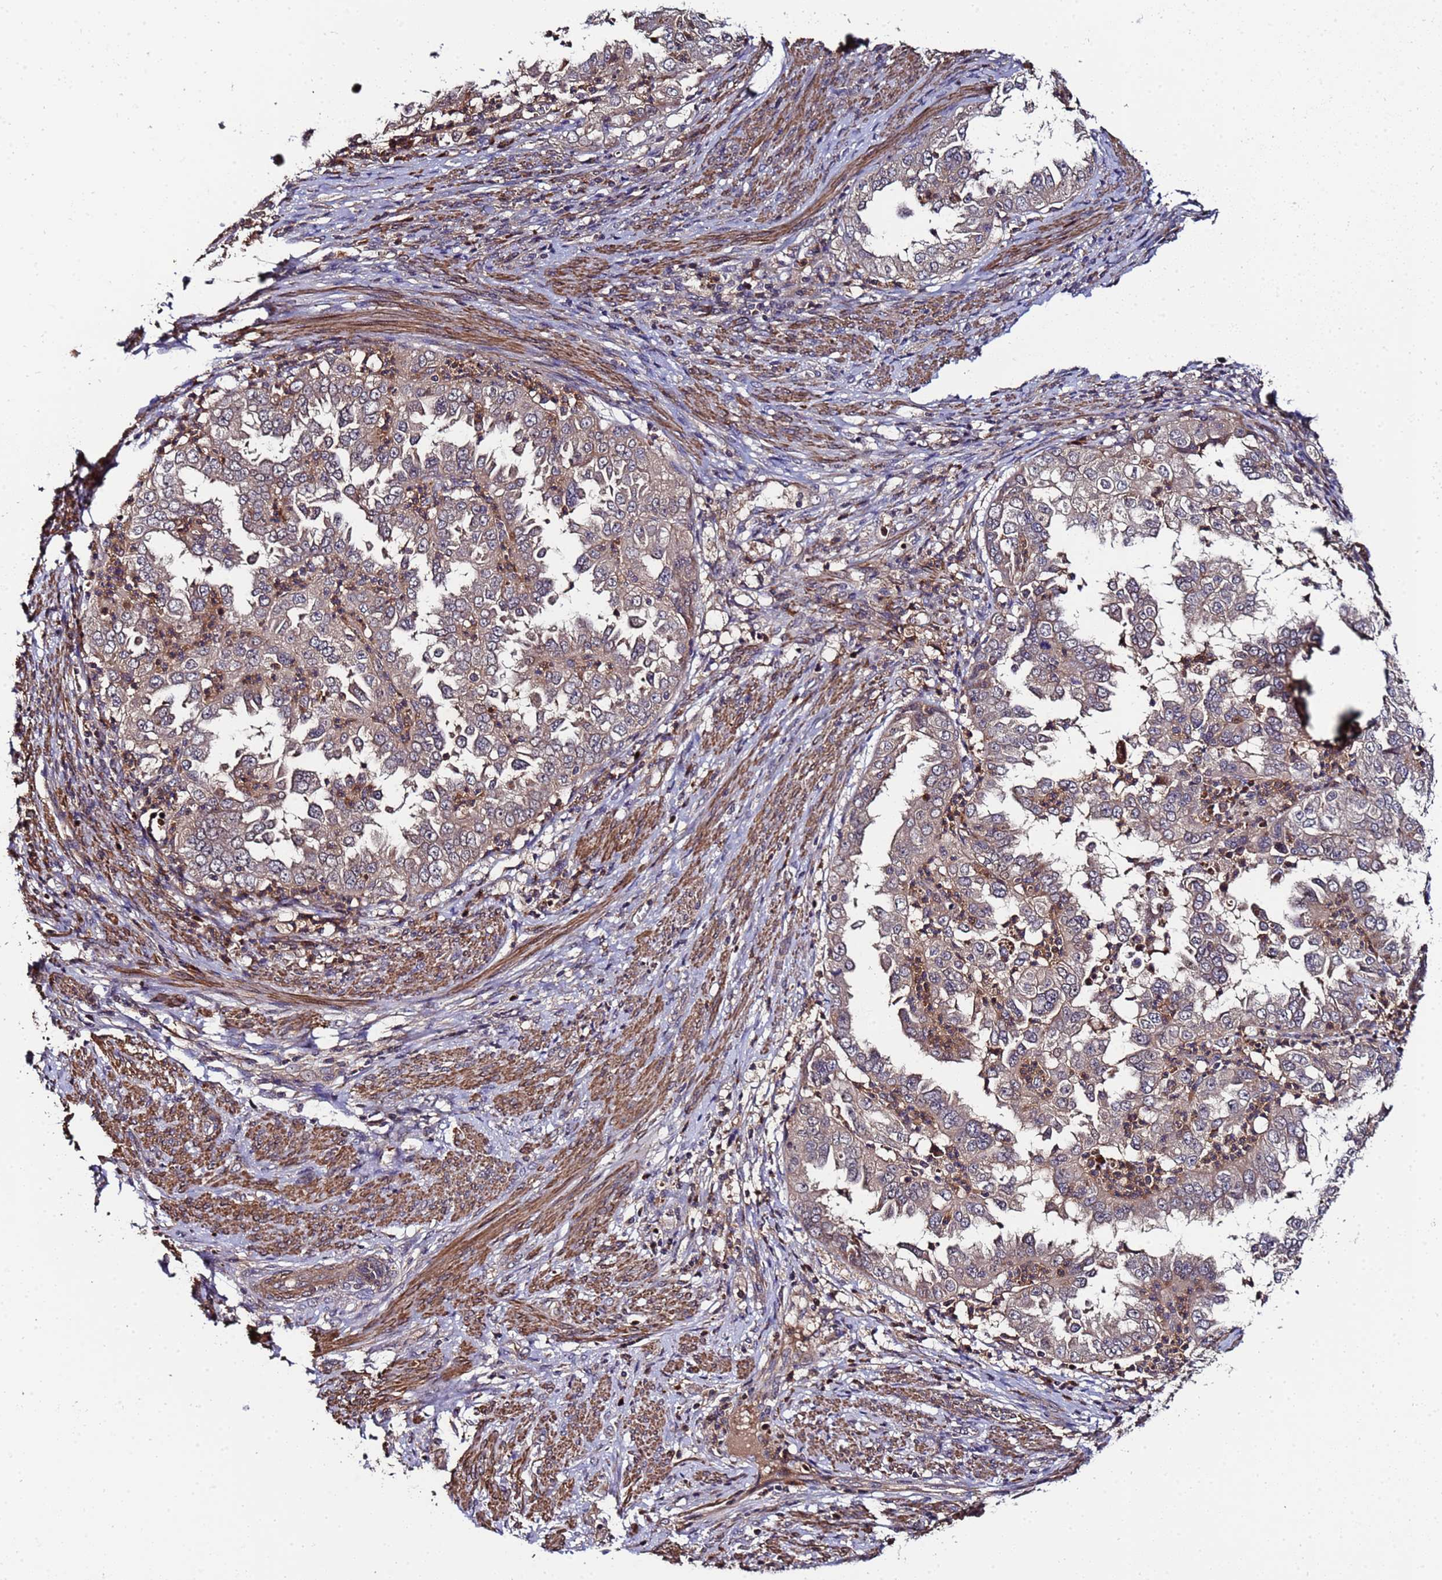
{"staining": {"intensity": "weak", "quantity": "25%-75%", "location": "cytoplasmic/membranous"}, "tissue": "endometrial cancer", "cell_type": "Tumor cells", "image_type": "cancer", "snomed": [{"axis": "morphology", "description": "Adenocarcinoma, NOS"}, {"axis": "topography", "description": "Endometrium"}], "caption": "Protein expression analysis of endometrial adenocarcinoma demonstrates weak cytoplasmic/membranous staining in about 25%-75% of tumor cells.", "gene": "GSTCD", "patient": {"sex": "female", "age": 85}}